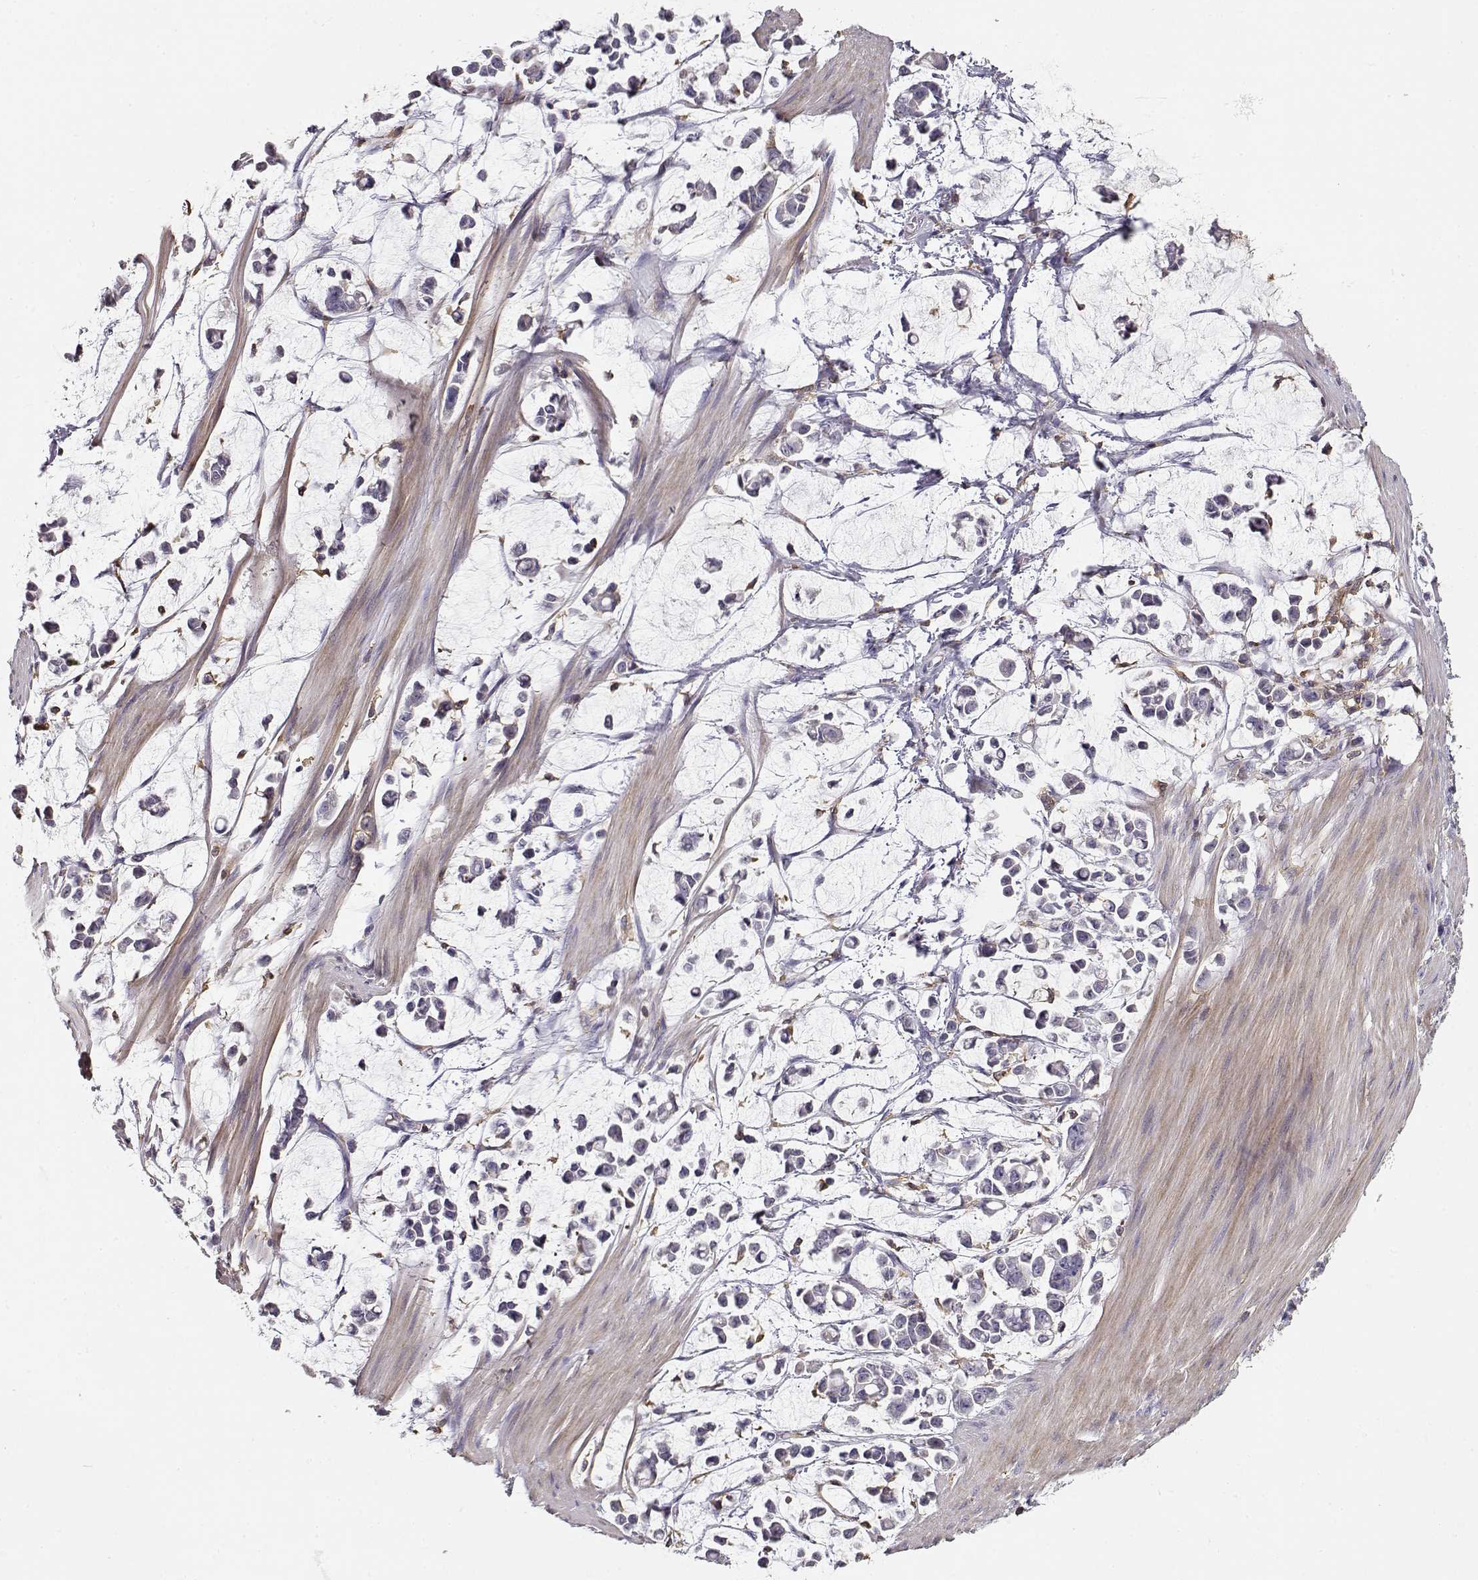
{"staining": {"intensity": "negative", "quantity": "none", "location": "none"}, "tissue": "stomach cancer", "cell_type": "Tumor cells", "image_type": "cancer", "snomed": [{"axis": "morphology", "description": "Adenocarcinoma, NOS"}, {"axis": "topography", "description": "Stomach"}], "caption": "This histopathology image is of stomach adenocarcinoma stained with IHC to label a protein in brown with the nuclei are counter-stained blue. There is no expression in tumor cells. (Immunohistochemistry, brightfield microscopy, high magnification).", "gene": "VAV1", "patient": {"sex": "male", "age": 82}}